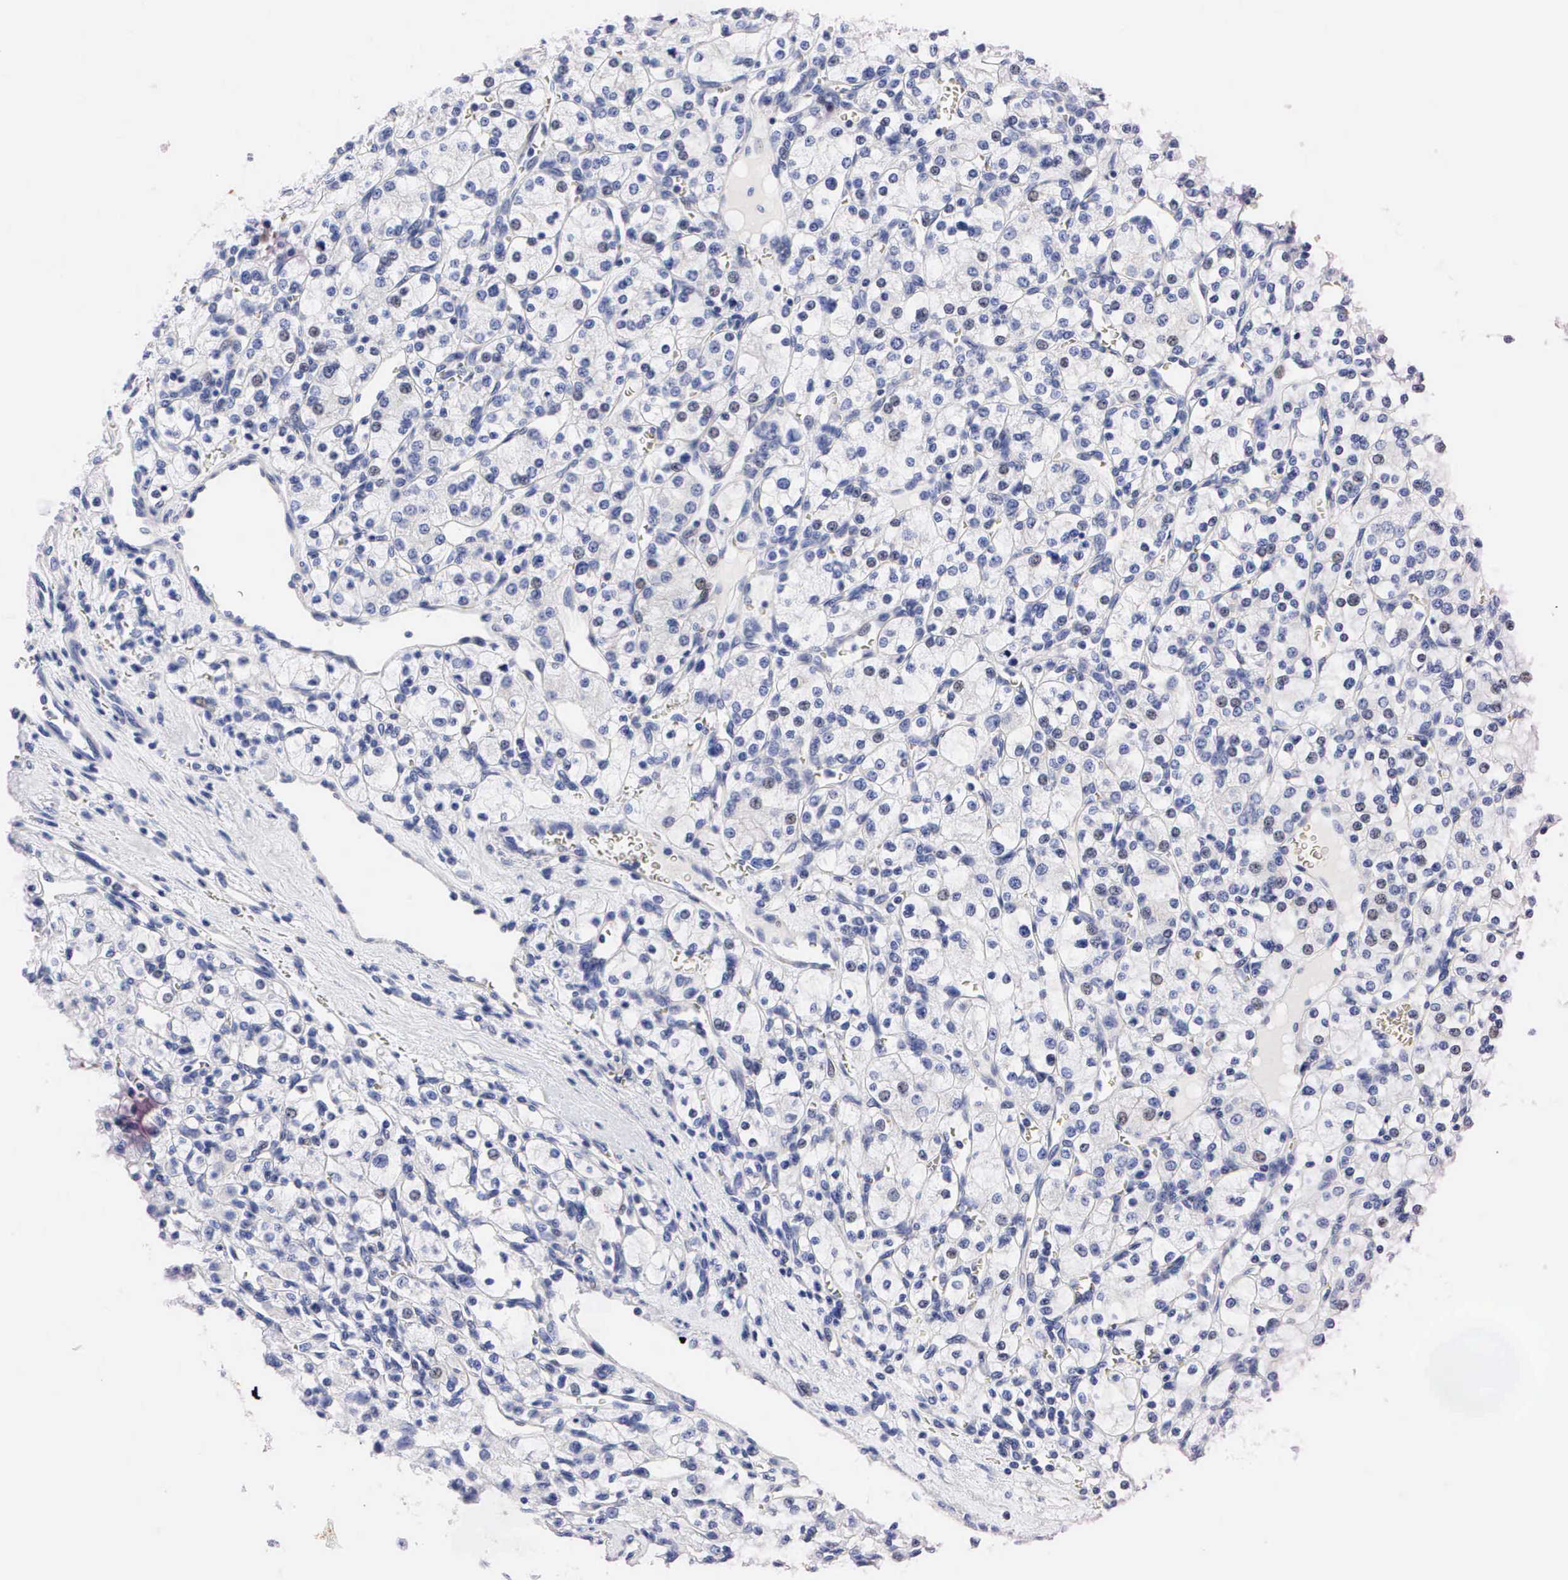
{"staining": {"intensity": "negative", "quantity": "none", "location": "none"}, "tissue": "renal cancer", "cell_type": "Tumor cells", "image_type": "cancer", "snomed": [{"axis": "morphology", "description": "Adenocarcinoma, NOS"}, {"axis": "topography", "description": "Kidney"}], "caption": "Image shows no protein staining in tumor cells of renal adenocarcinoma tissue.", "gene": "PGR", "patient": {"sex": "female", "age": 62}}